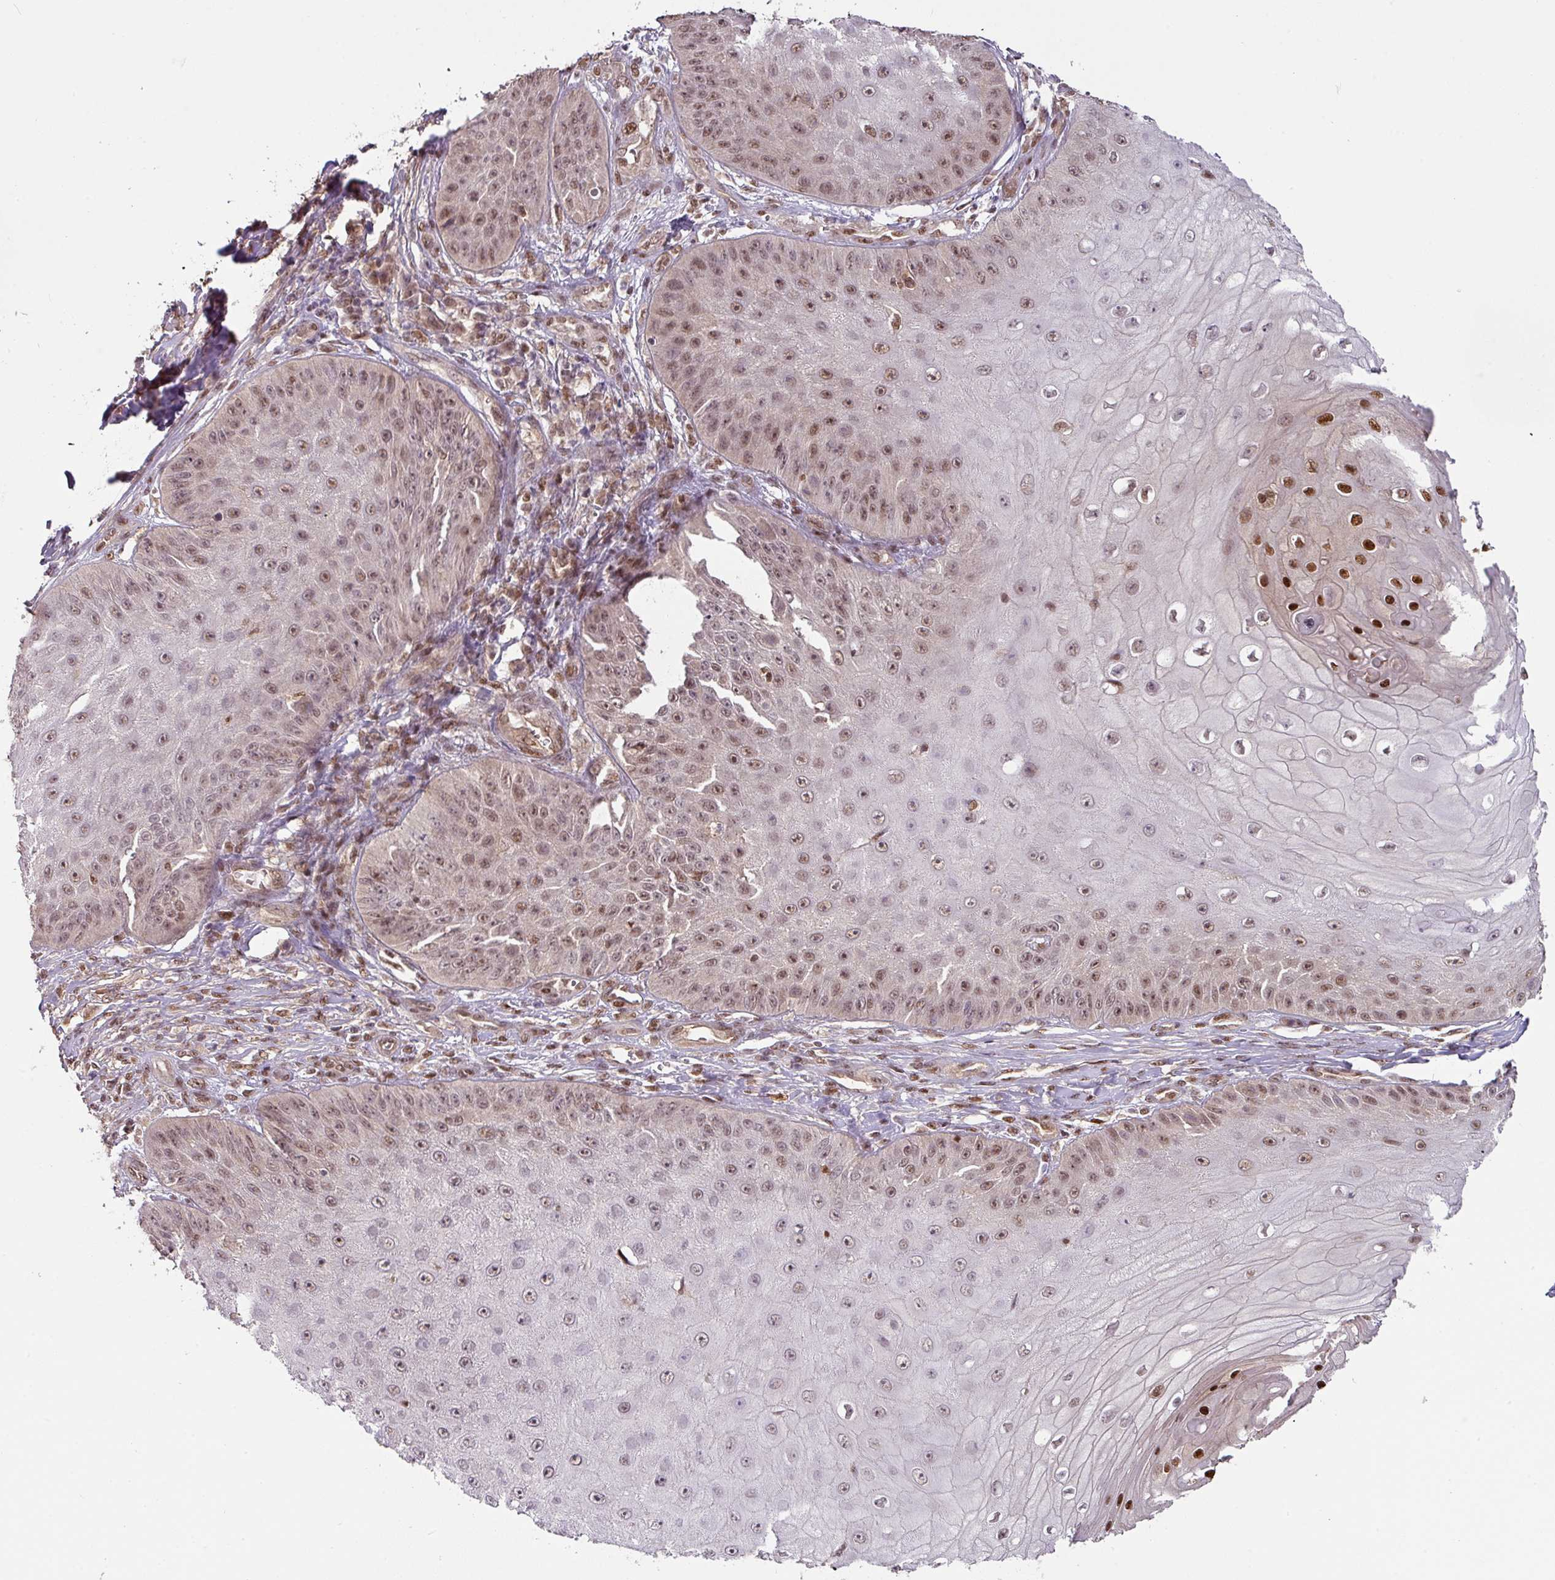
{"staining": {"intensity": "moderate", "quantity": "25%-75%", "location": "nuclear"}, "tissue": "skin cancer", "cell_type": "Tumor cells", "image_type": "cancer", "snomed": [{"axis": "morphology", "description": "Squamous cell carcinoma, NOS"}, {"axis": "topography", "description": "Skin"}], "caption": "The micrograph demonstrates immunohistochemical staining of skin cancer. There is moderate nuclear positivity is present in about 25%-75% of tumor cells.", "gene": "RANBP9", "patient": {"sex": "male", "age": 70}}